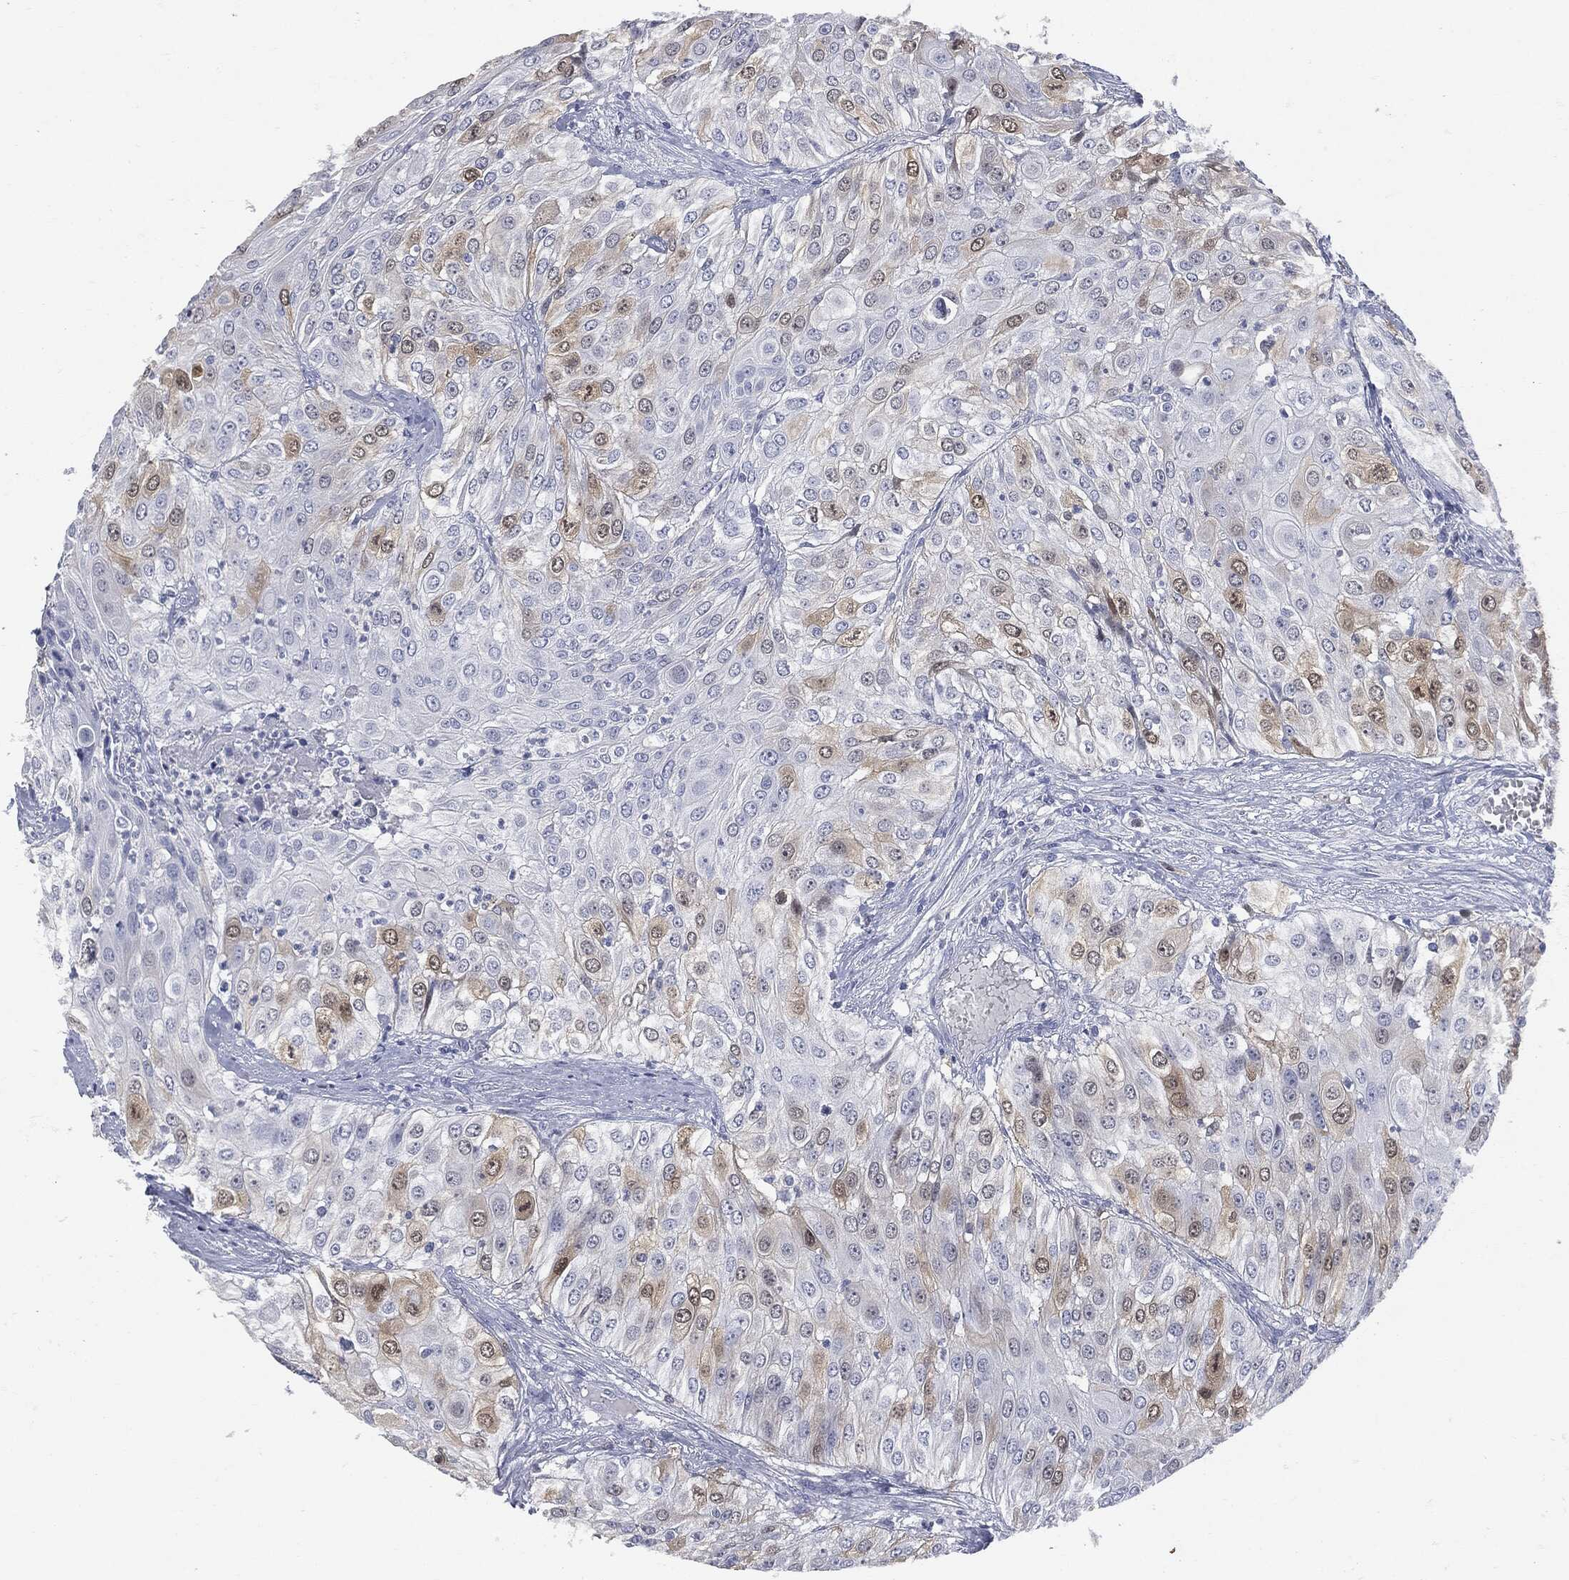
{"staining": {"intensity": "moderate", "quantity": "<25%", "location": "cytoplasmic/membranous"}, "tissue": "urothelial cancer", "cell_type": "Tumor cells", "image_type": "cancer", "snomed": [{"axis": "morphology", "description": "Urothelial carcinoma, High grade"}, {"axis": "topography", "description": "Urinary bladder"}], "caption": "Immunohistochemical staining of human high-grade urothelial carcinoma displays moderate cytoplasmic/membranous protein positivity in approximately <25% of tumor cells.", "gene": "UBE2C", "patient": {"sex": "female", "age": 79}}